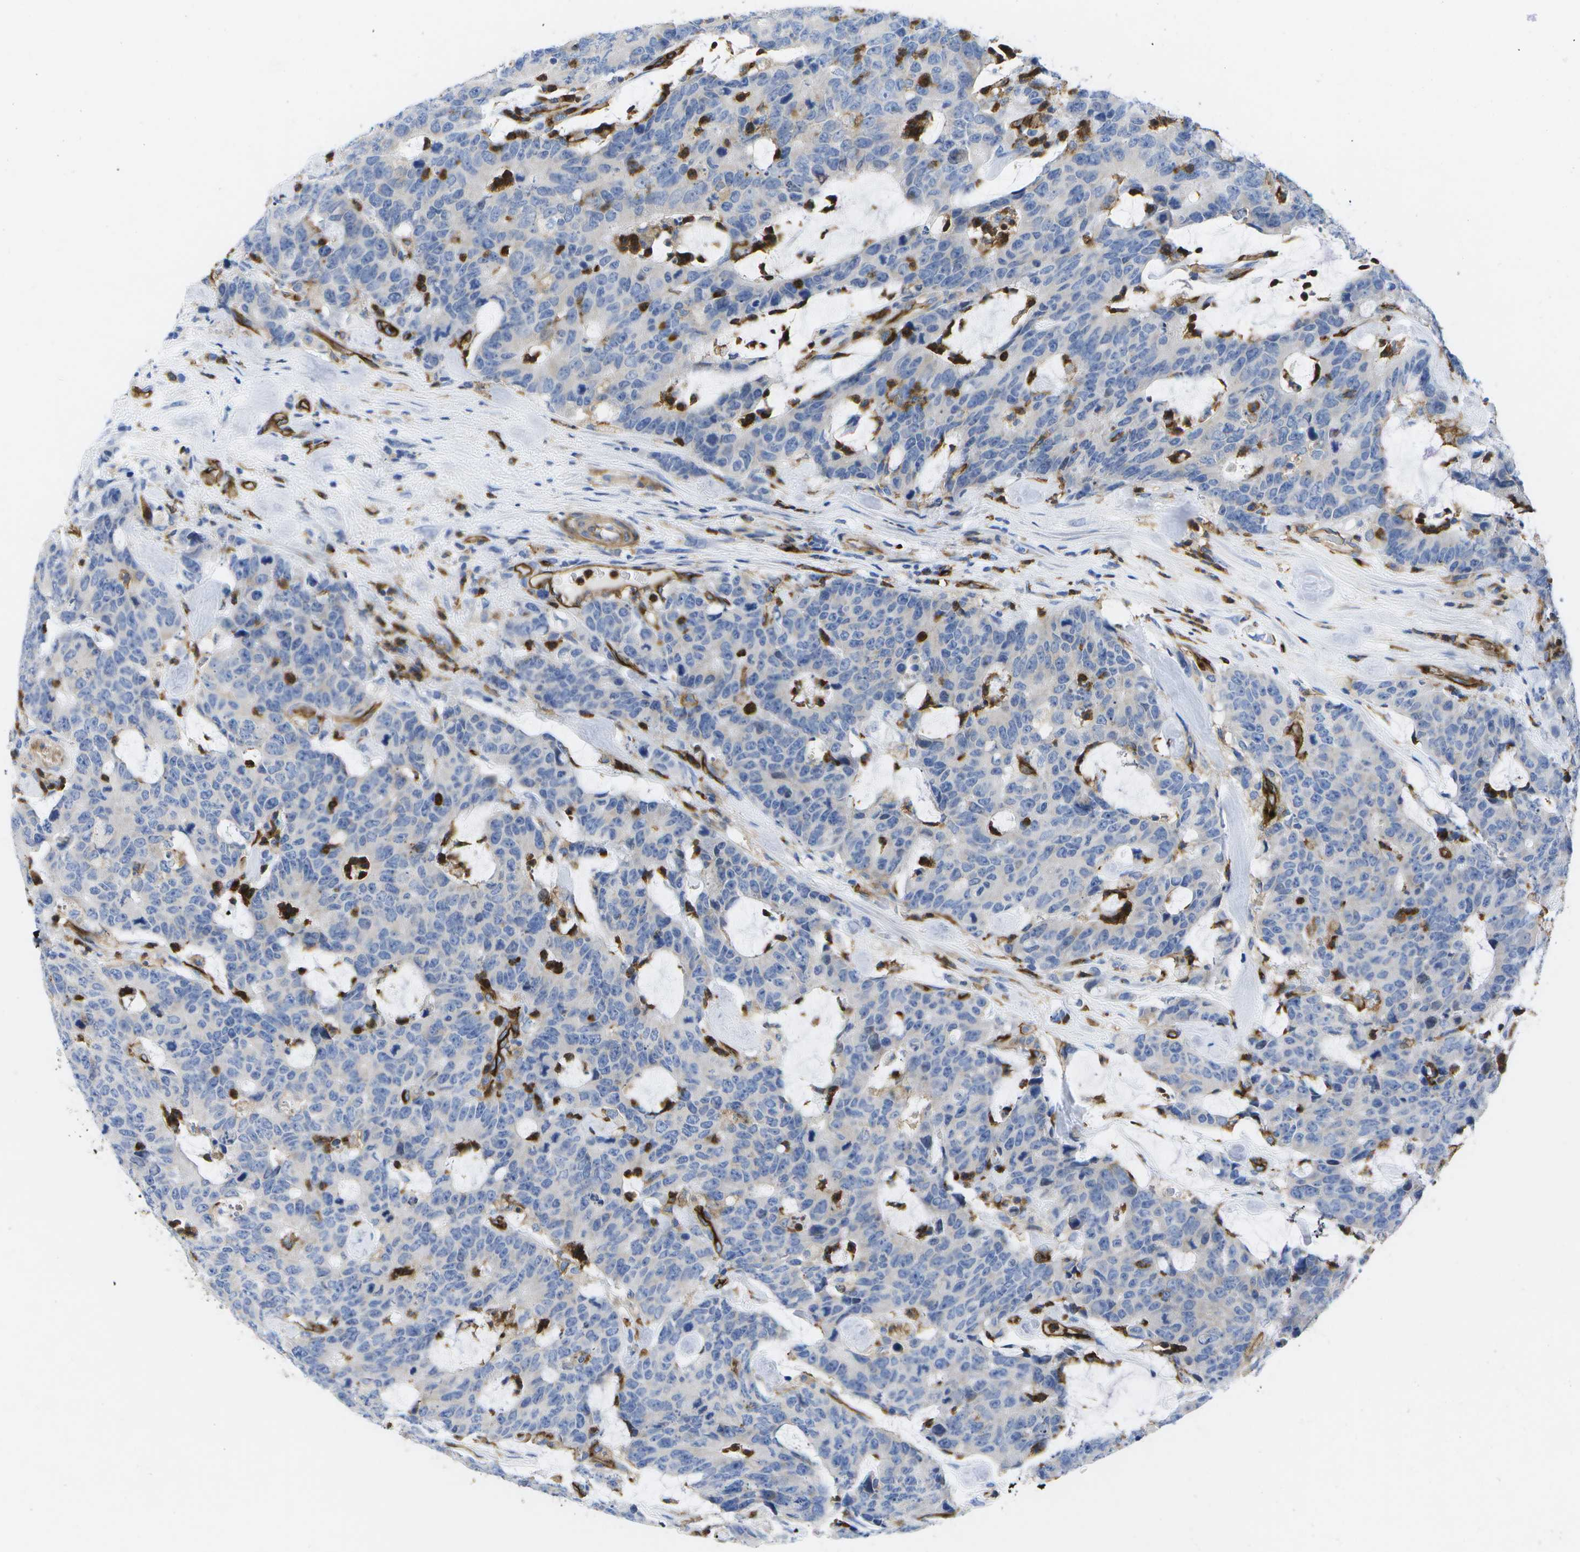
{"staining": {"intensity": "negative", "quantity": "none", "location": "none"}, "tissue": "colorectal cancer", "cell_type": "Tumor cells", "image_type": "cancer", "snomed": [{"axis": "morphology", "description": "Adenocarcinoma, NOS"}, {"axis": "topography", "description": "Colon"}], "caption": "Colorectal cancer was stained to show a protein in brown. There is no significant positivity in tumor cells.", "gene": "DYSF", "patient": {"sex": "female", "age": 86}}